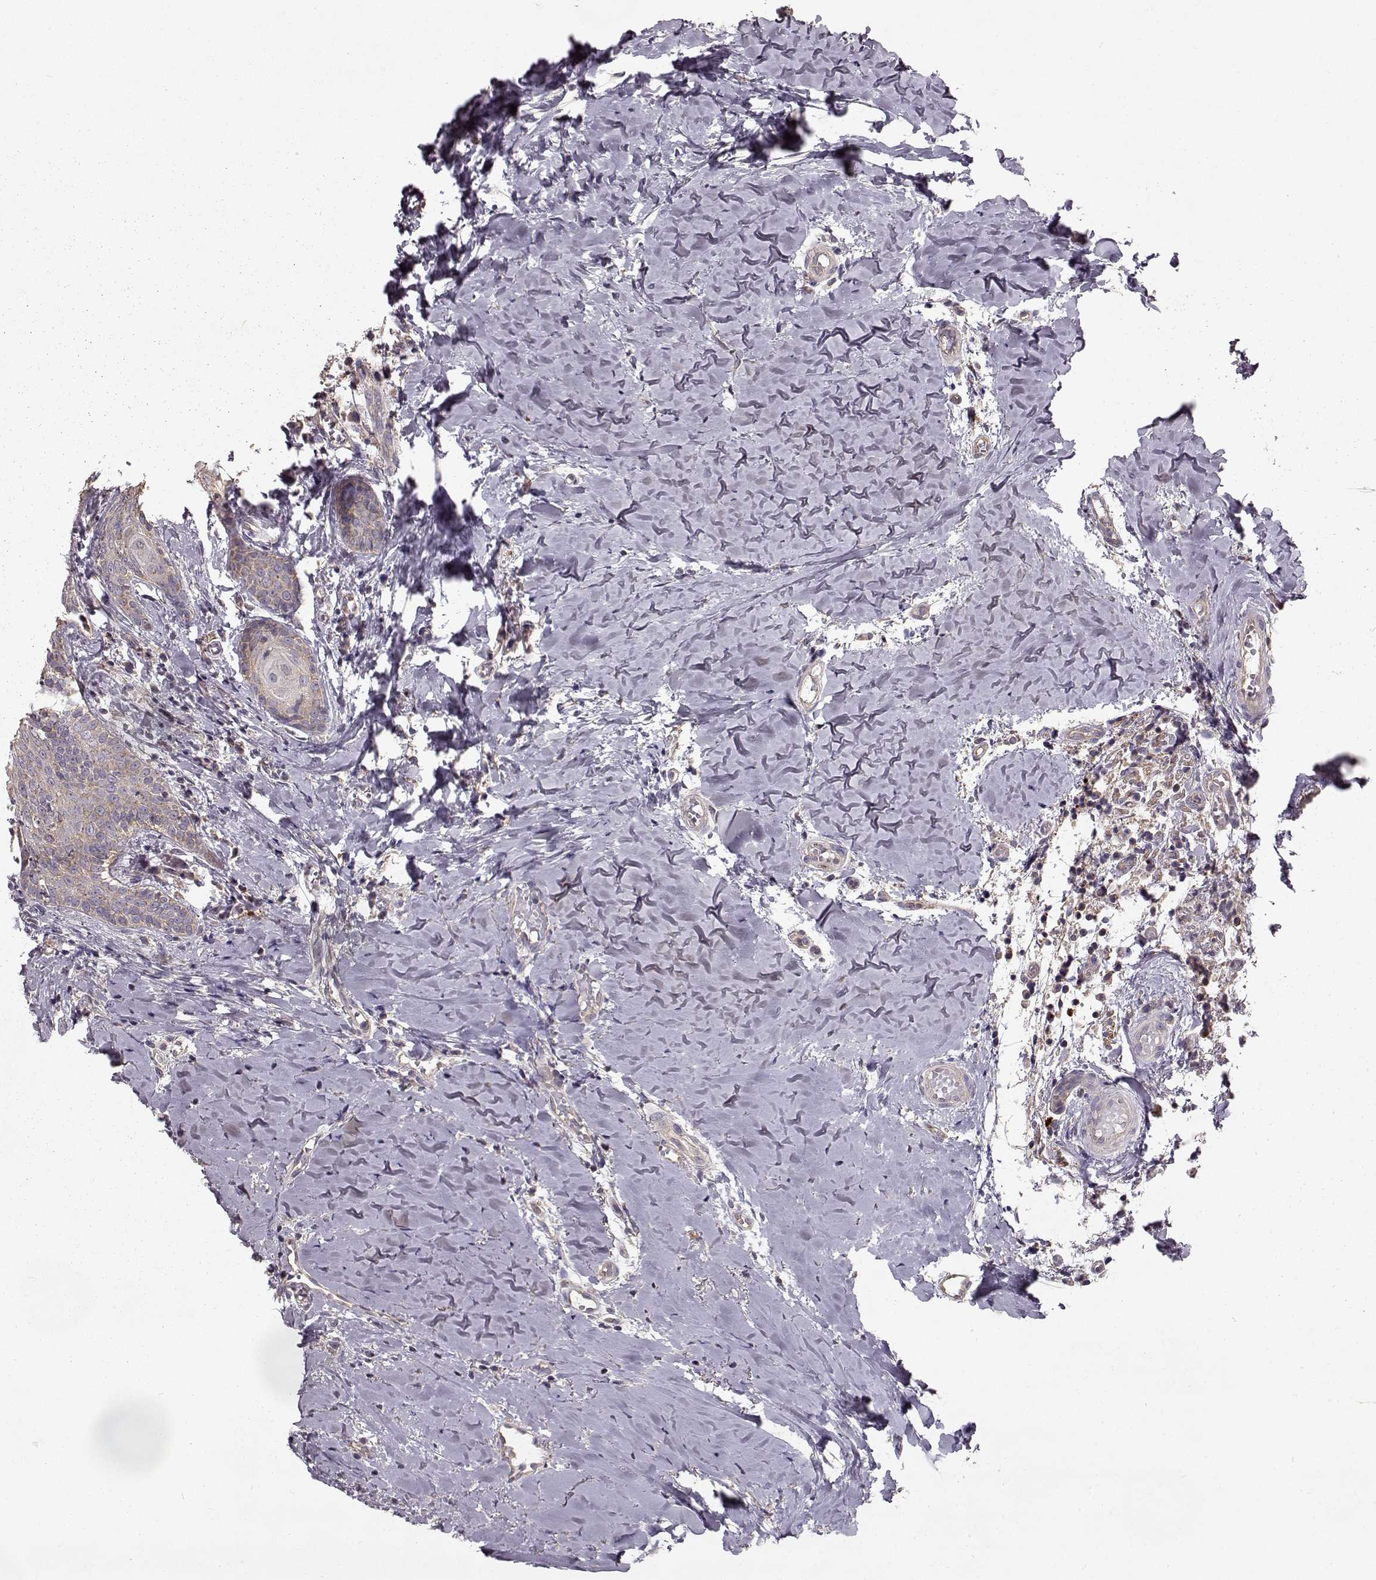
{"staining": {"intensity": "weak", "quantity": ">75%", "location": "cytoplasmic/membranous"}, "tissue": "head and neck cancer", "cell_type": "Tumor cells", "image_type": "cancer", "snomed": [{"axis": "morphology", "description": "Normal tissue, NOS"}, {"axis": "morphology", "description": "Squamous cell carcinoma, NOS"}, {"axis": "topography", "description": "Oral tissue"}, {"axis": "topography", "description": "Salivary gland"}, {"axis": "topography", "description": "Head-Neck"}], "caption": "Immunohistochemical staining of human head and neck cancer displays low levels of weak cytoplasmic/membranous protein expression in approximately >75% of tumor cells.", "gene": "ERBB3", "patient": {"sex": "female", "age": 62}}